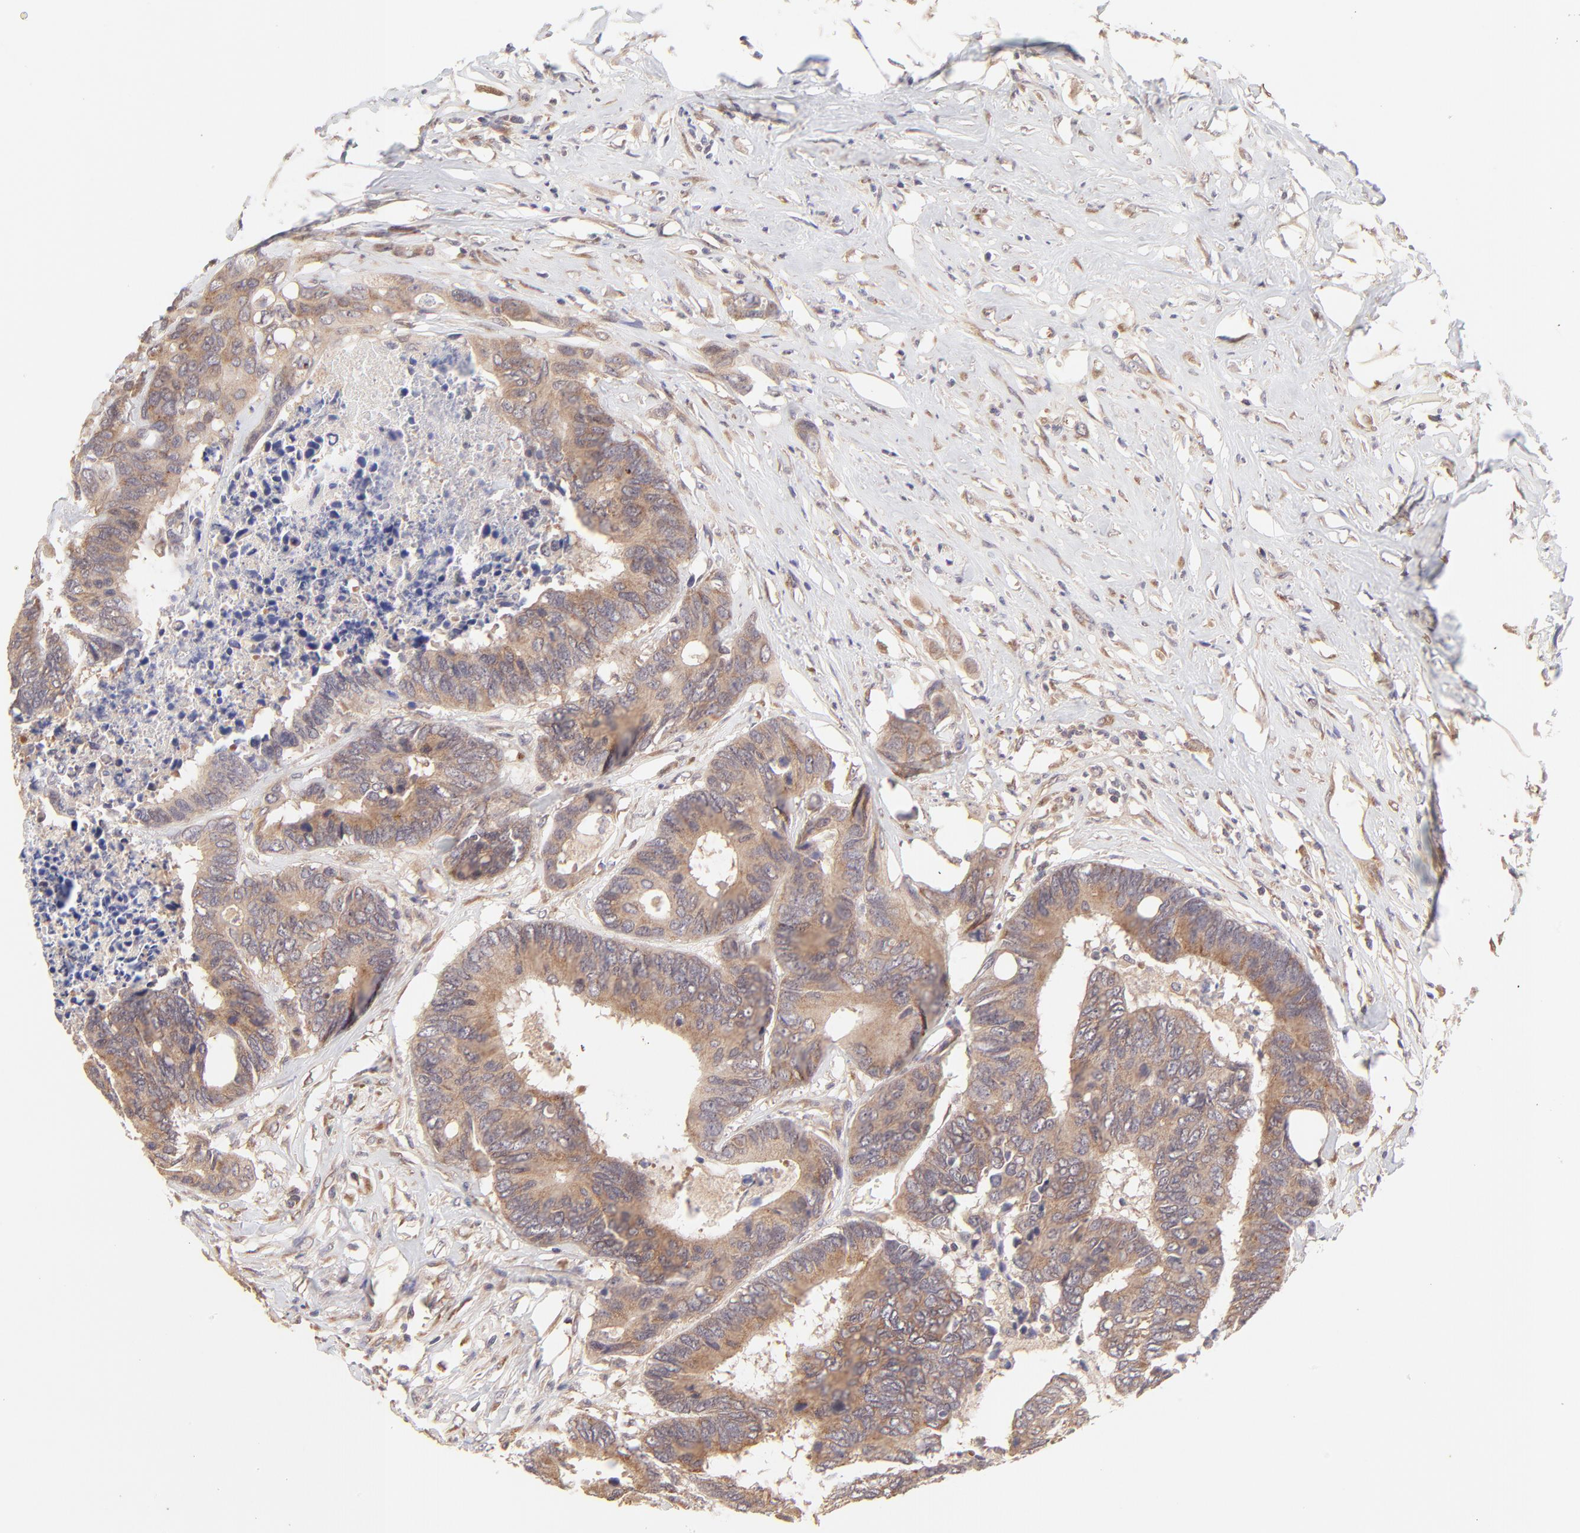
{"staining": {"intensity": "moderate", "quantity": ">75%", "location": "cytoplasmic/membranous"}, "tissue": "colorectal cancer", "cell_type": "Tumor cells", "image_type": "cancer", "snomed": [{"axis": "morphology", "description": "Adenocarcinoma, NOS"}, {"axis": "topography", "description": "Rectum"}], "caption": "IHC micrograph of colorectal cancer stained for a protein (brown), which demonstrates medium levels of moderate cytoplasmic/membranous staining in about >75% of tumor cells.", "gene": "TNRC6B", "patient": {"sex": "male", "age": 55}}